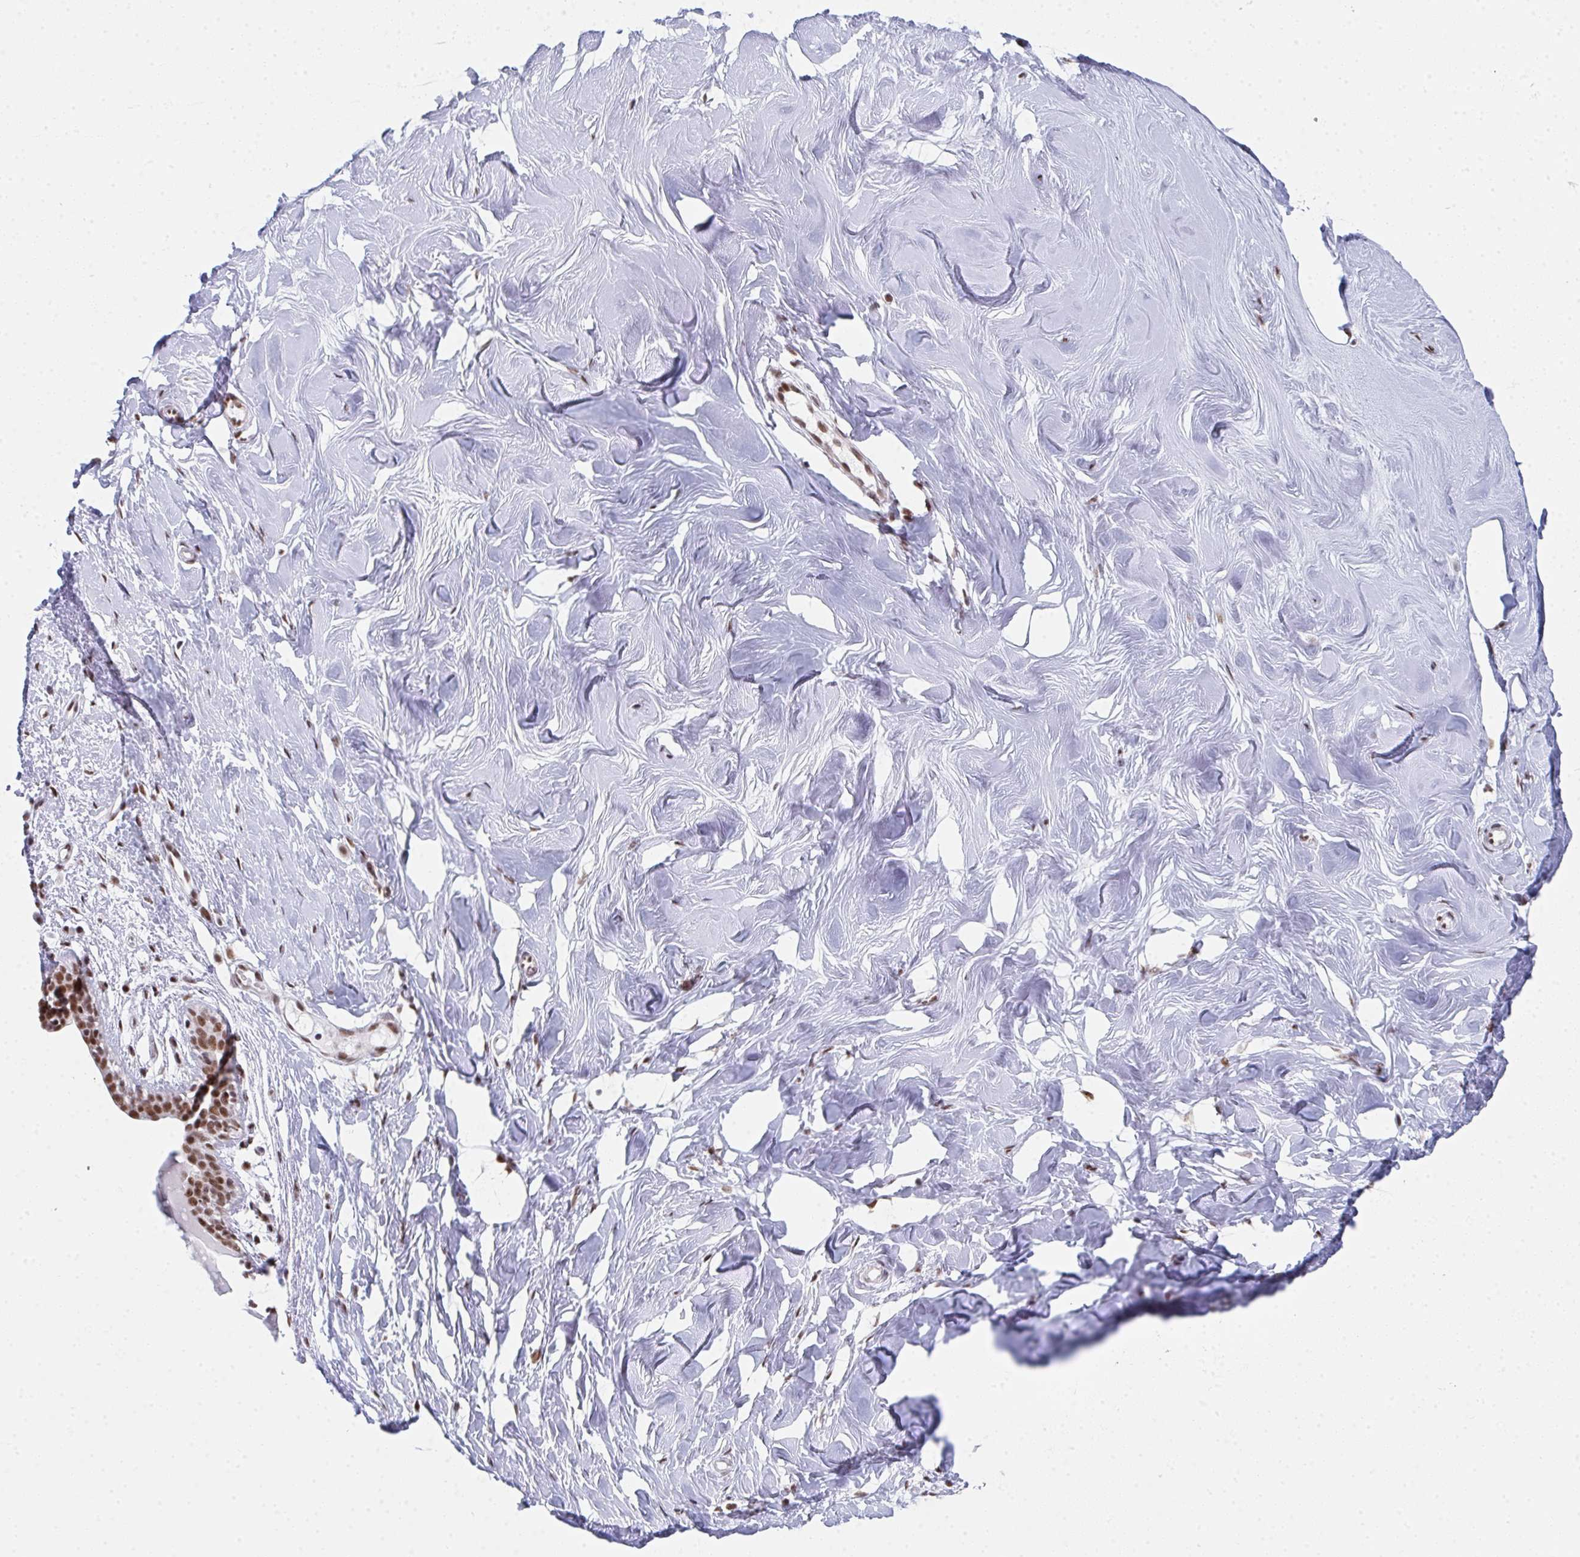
{"staining": {"intensity": "moderate", "quantity": ">75%", "location": "nuclear"}, "tissue": "breast", "cell_type": "Adipocytes", "image_type": "normal", "snomed": [{"axis": "morphology", "description": "Normal tissue, NOS"}, {"axis": "topography", "description": "Breast"}], "caption": "Protein expression analysis of unremarkable breast exhibits moderate nuclear staining in approximately >75% of adipocytes.", "gene": "SNRNP70", "patient": {"sex": "female", "age": 27}}